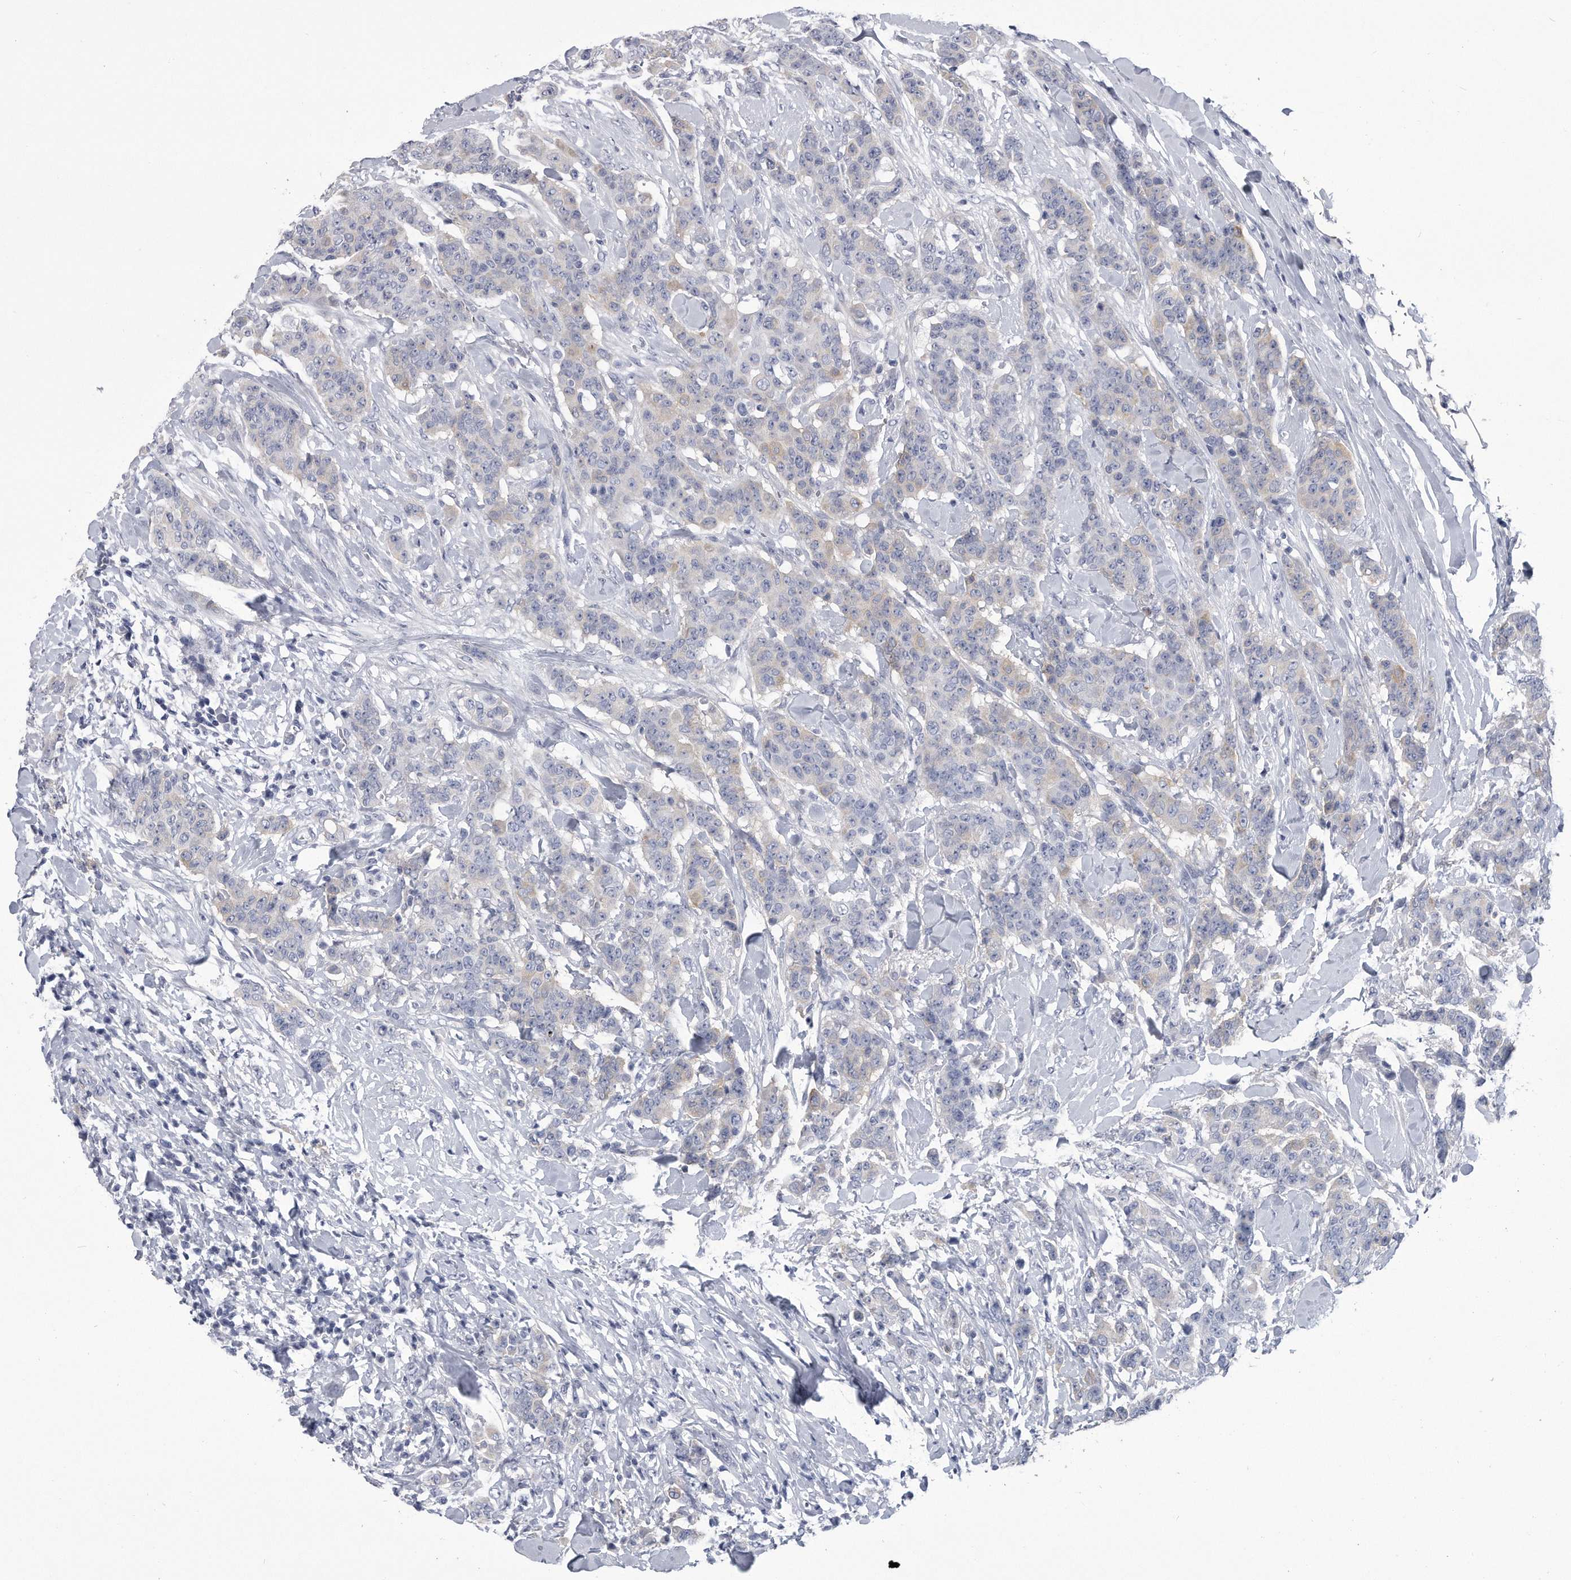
{"staining": {"intensity": "negative", "quantity": "none", "location": "none"}, "tissue": "breast cancer", "cell_type": "Tumor cells", "image_type": "cancer", "snomed": [{"axis": "morphology", "description": "Duct carcinoma"}, {"axis": "topography", "description": "Breast"}], "caption": "Tumor cells are negative for brown protein staining in breast cancer (intraductal carcinoma).", "gene": "PYGB", "patient": {"sex": "female", "age": 40}}